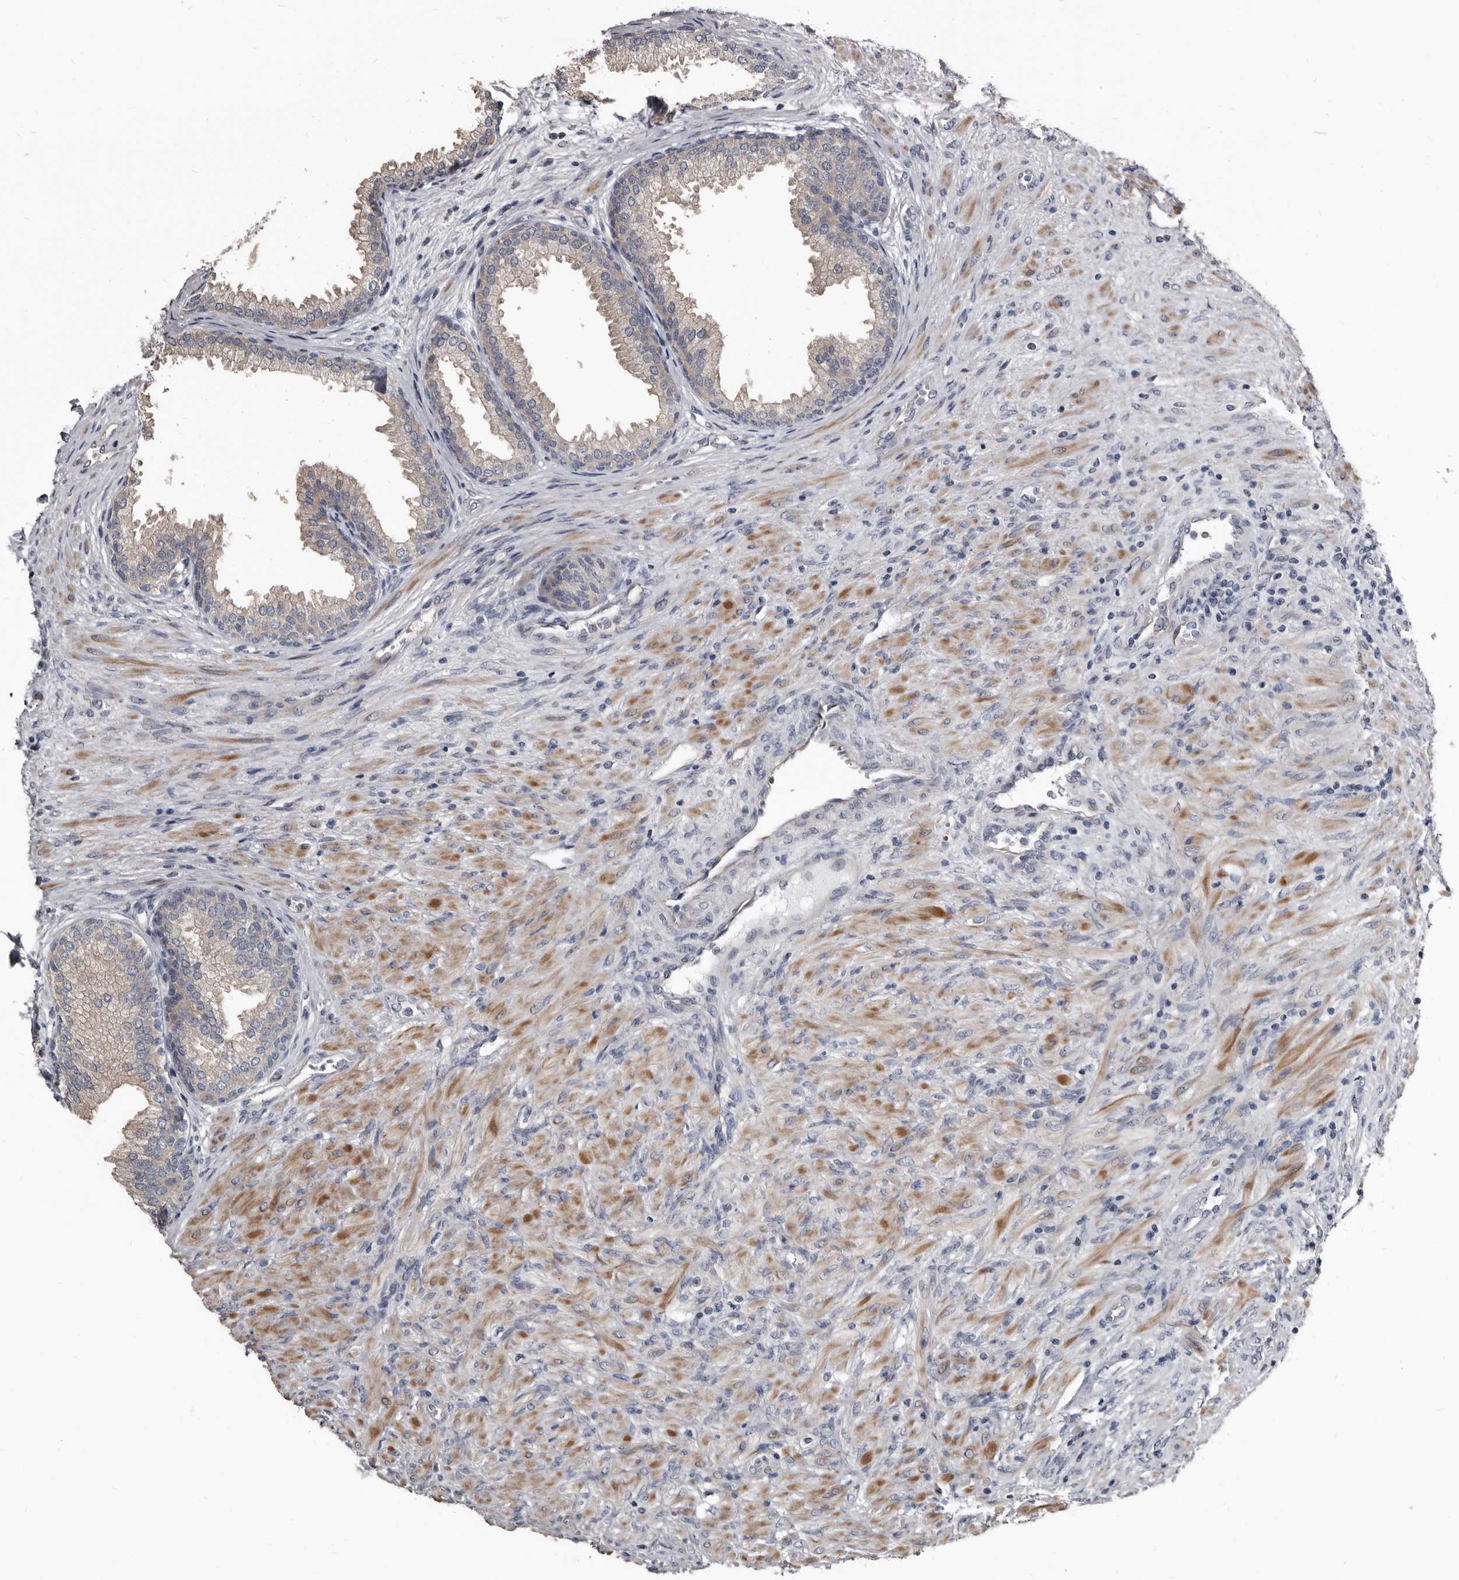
{"staining": {"intensity": "weak", "quantity": "<25%", "location": "cytoplasmic/membranous"}, "tissue": "prostate", "cell_type": "Glandular cells", "image_type": "normal", "snomed": [{"axis": "morphology", "description": "Normal tissue, NOS"}, {"axis": "topography", "description": "Prostate"}], "caption": "Immunohistochemistry (IHC) photomicrograph of normal human prostate stained for a protein (brown), which exhibits no positivity in glandular cells.", "gene": "DHPS", "patient": {"sex": "male", "age": 76}}